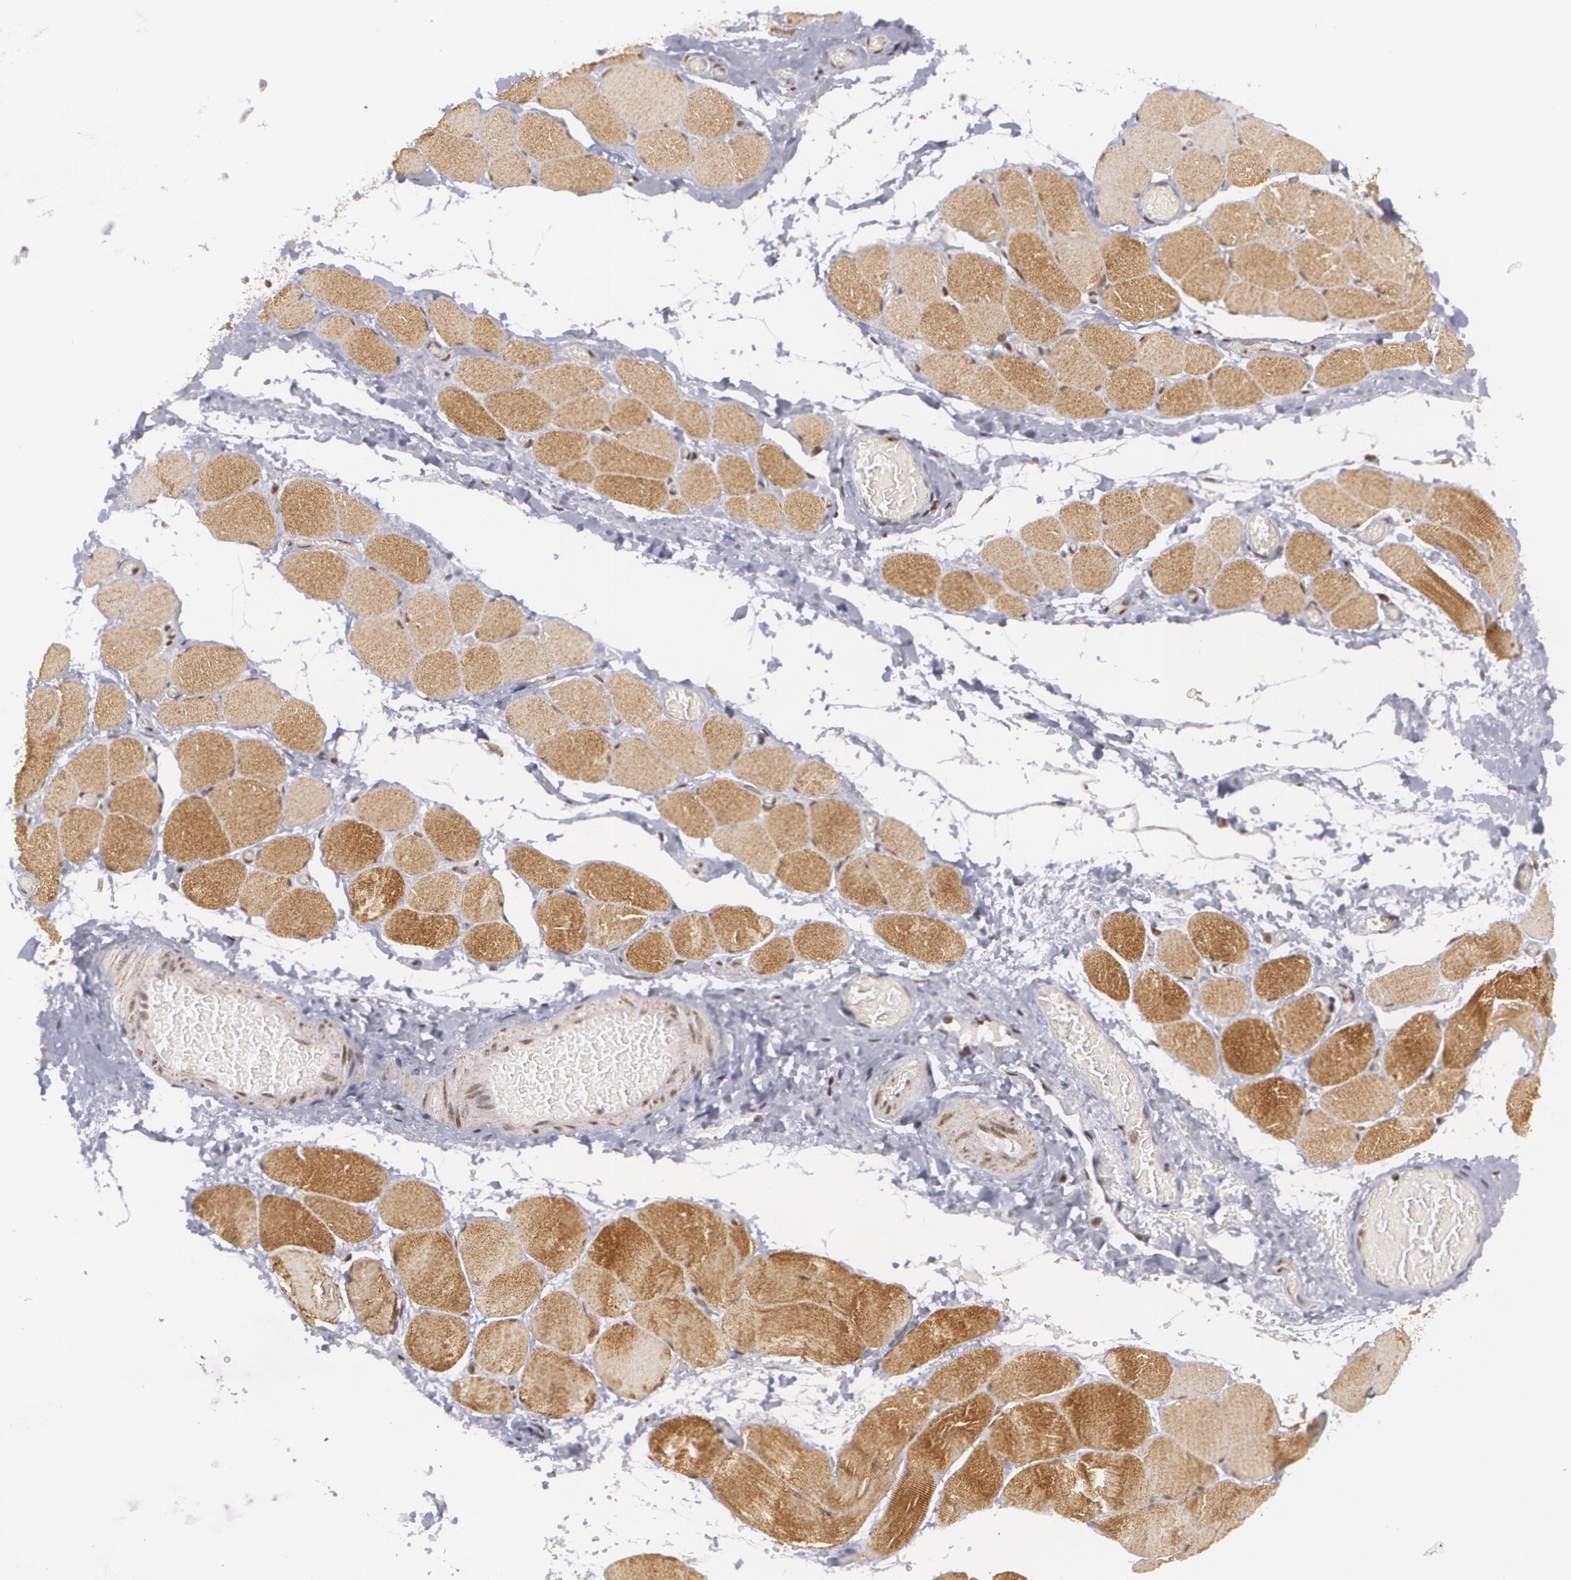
{"staining": {"intensity": "moderate", "quantity": "25%-75%", "location": "cytoplasmic/membranous,nuclear"}, "tissue": "skeletal muscle", "cell_type": "Myocytes", "image_type": "normal", "snomed": [{"axis": "morphology", "description": "Normal tissue, NOS"}, {"axis": "topography", "description": "Skeletal muscle"}, {"axis": "topography", "description": "Soft tissue"}], "caption": "Myocytes display medium levels of moderate cytoplasmic/membranous,nuclear staining in approximately 25%-75% of cells in normal skeletal muscle. (Stains: DAB in brown, nuclei in blue, Microscopy: brightfield microscopy at high magnification).", "gene": "MXD1", "patient": {"sex": "female", "age": 58}}